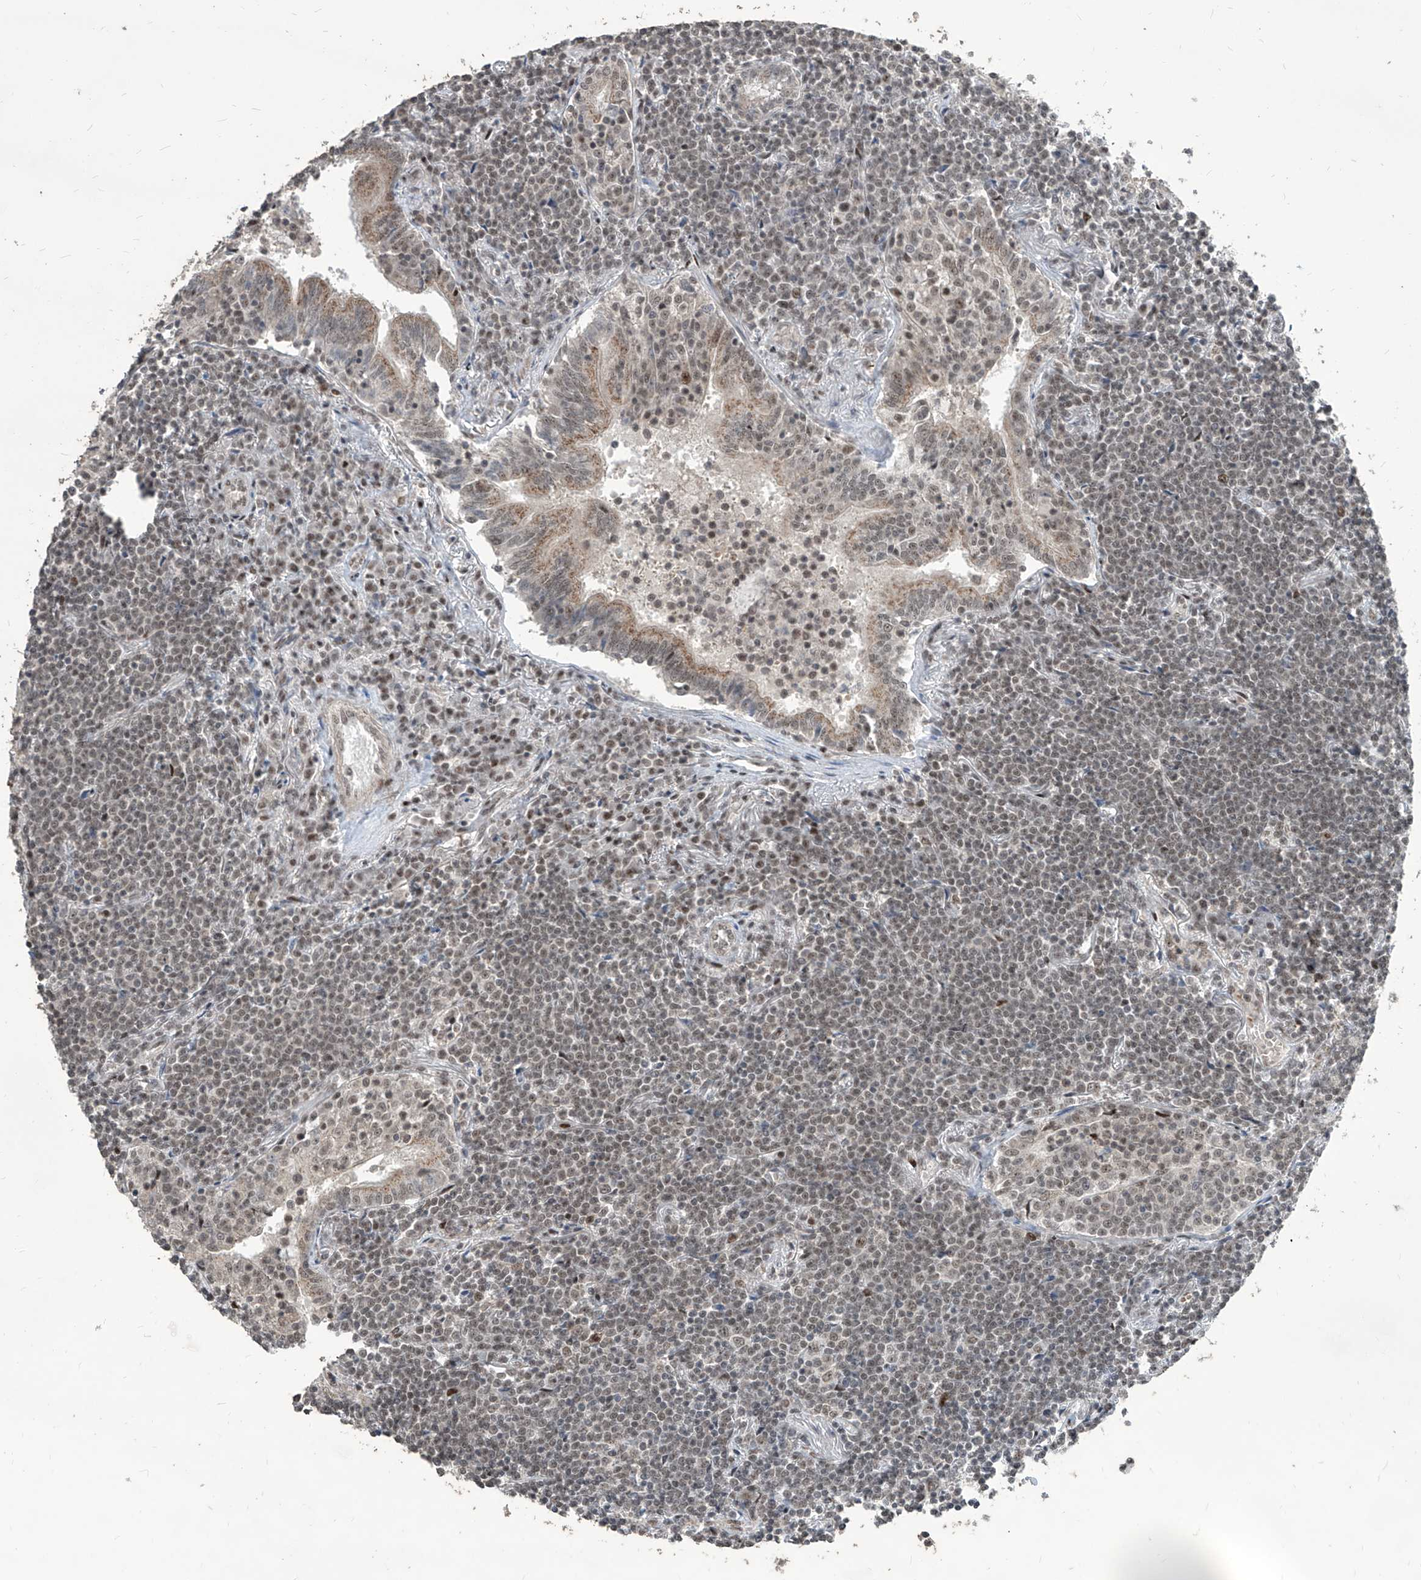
{"staining": {"intensity": "moderate", "quantity": "<25%", "location": "nuclear"}, "tissue": "lymphoma", "cell_type": "Tumor cells", "image_type": "cancer", "snomed": [{"axis": "morphology", "description": "Malignant lymphoma, non-Hodgkin's type, Low grade"}, {"axis": "topography", "description": "Lung"}], "caption": "Low-grade malignant lymphoma, non-Hodgkin's type stained with immunohistochemistry demonstrates moderate nuclear expression in about <25% of tumor cells.", "gene": "IRF2", "patient": {"sex": "female", "age": 71}}